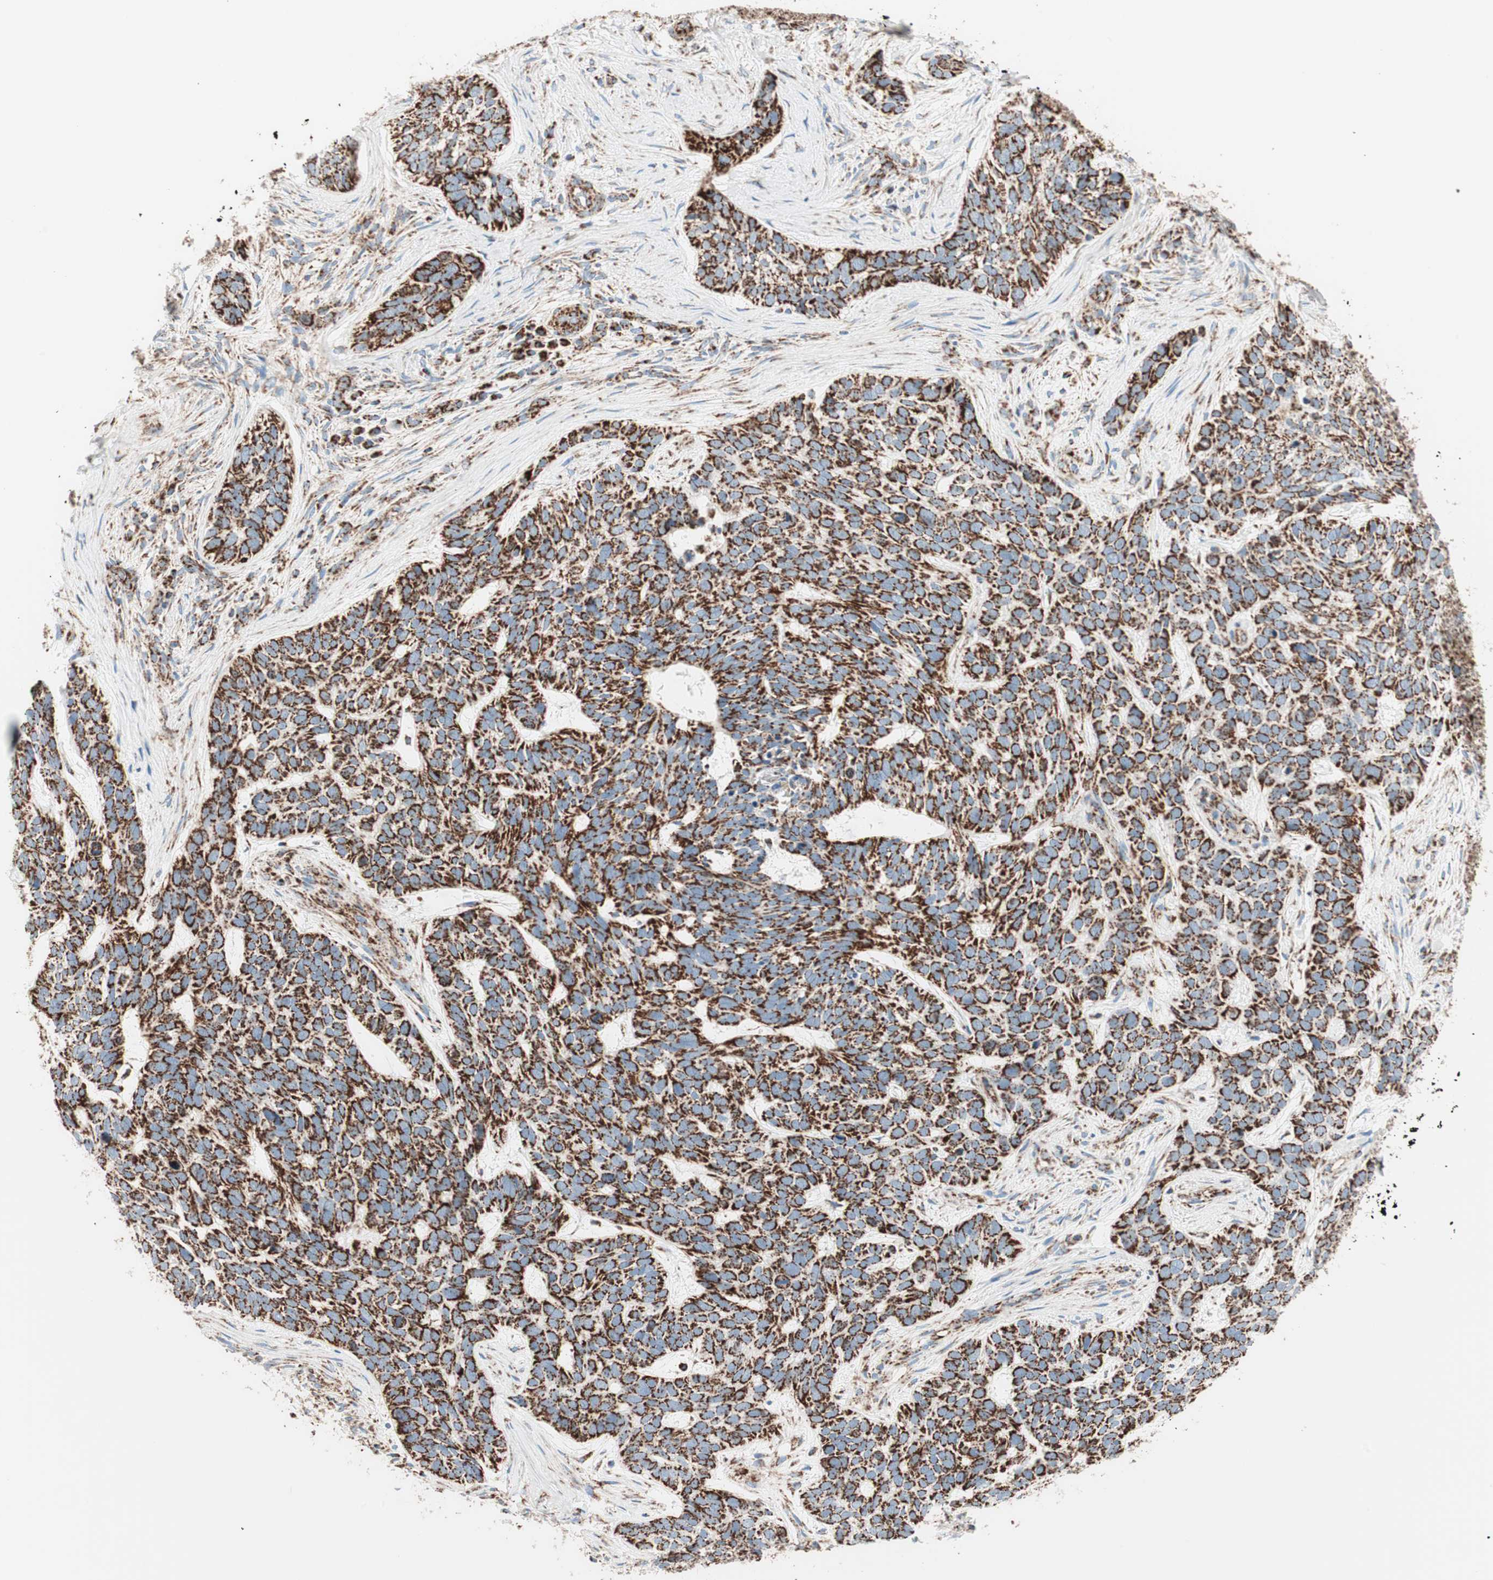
{"staining": {"intensity": "strong", "quantity": ">75%", "location": "cytoplasmic/membranous"}, "tissue": "skin cancer", "cell_type": "Tumor cells", "image_type": "cancer", "snomed": [{"axis": "morphology", "description": "Basal cell carcinoma"}, {"axis": "topography", "description": "Skin"}], "caption": "High-power microscopy captured an IHC histopathology image of skin basal cell carcinoma, revealing strong cytoplasmic/membranous staining in approximately >75% of tumor cells. The staining was performed using DAB (3,3'-diaminobenzidine) to visualize the protein expression in brown, while the nuclei were stained in blue with hematoxylin (Magnification: 20x).", "gene": "TOMM20", "patient": {"sex": "male", "age": 87}}